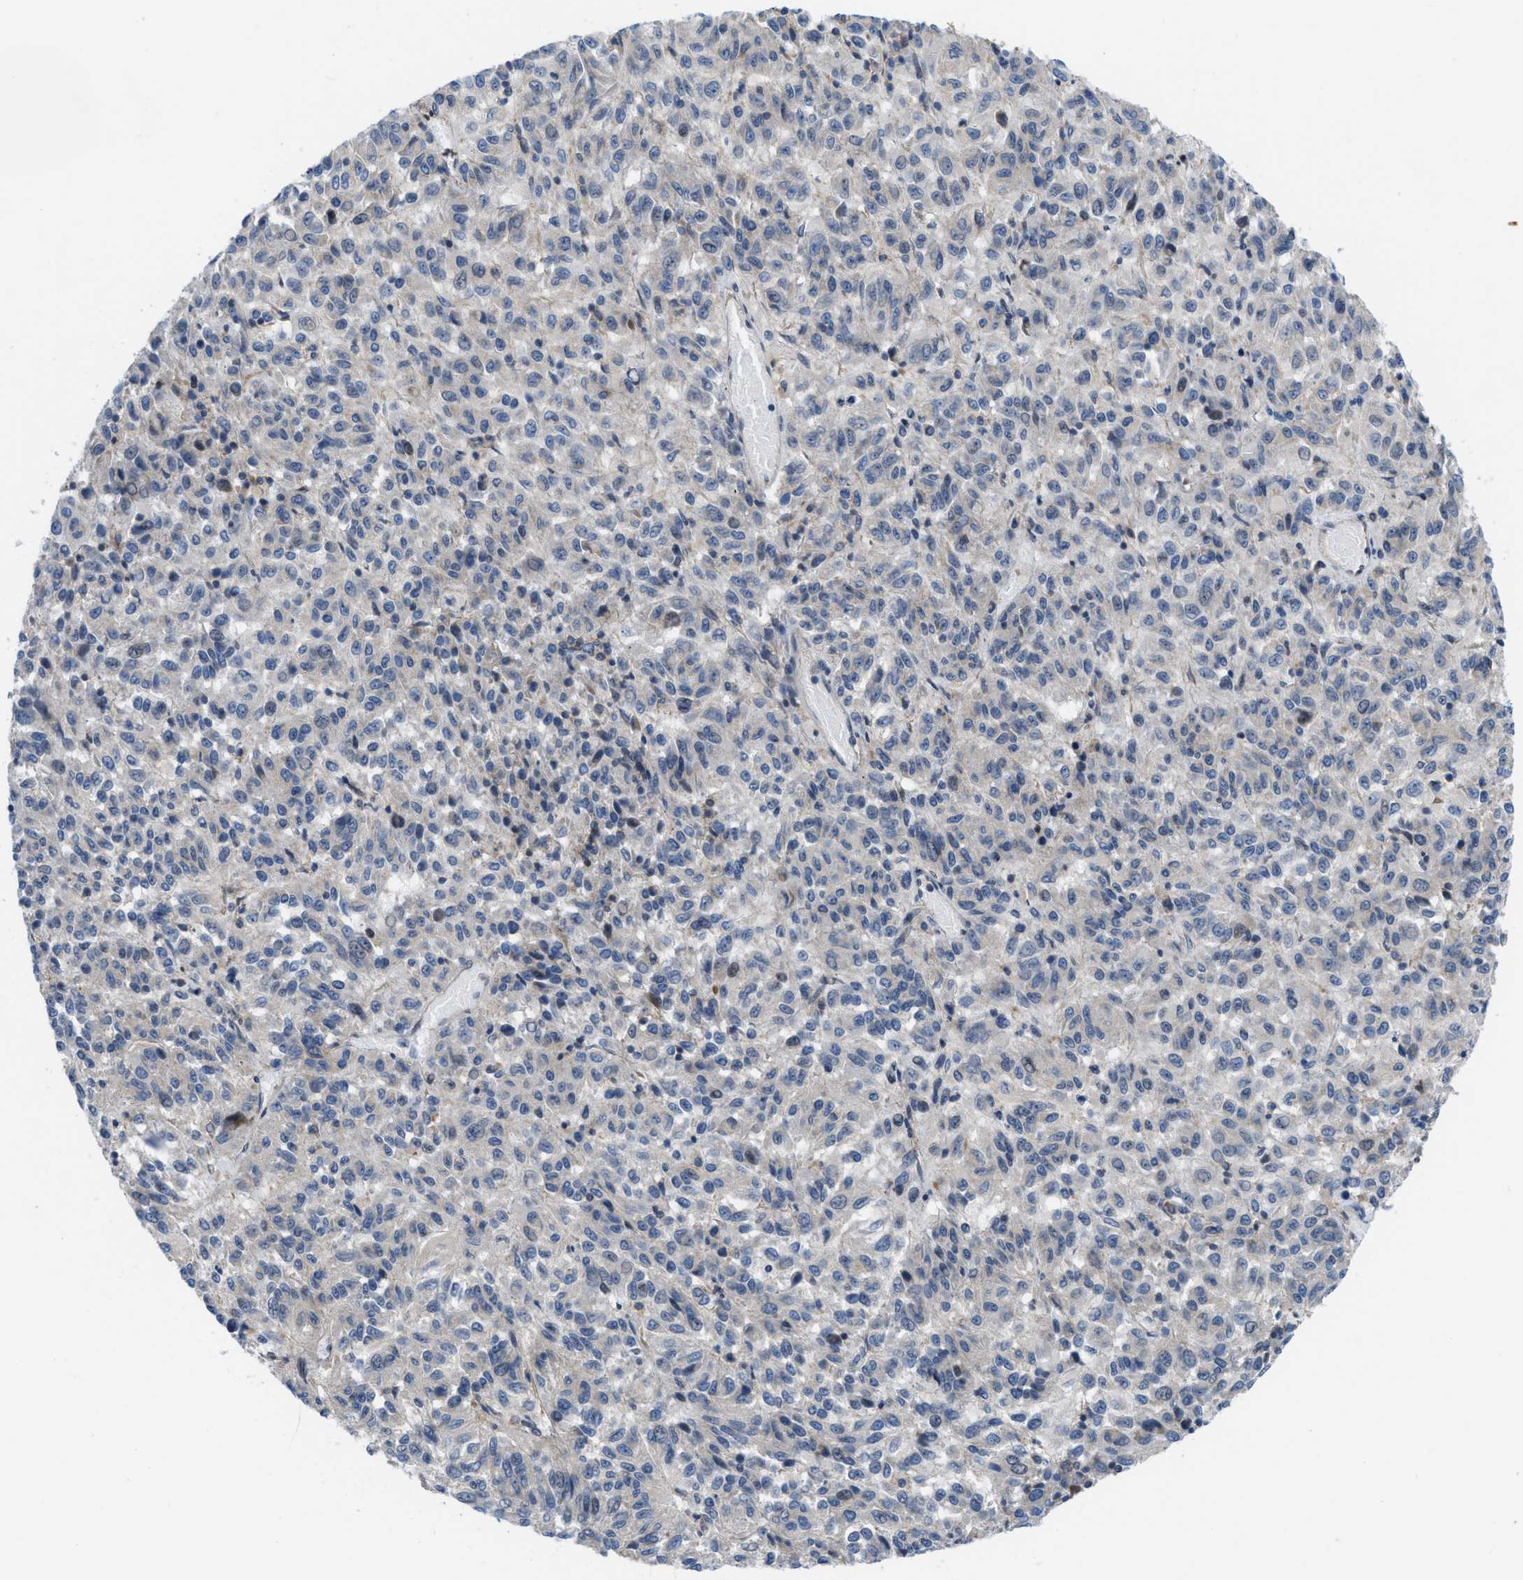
{"staining": {"intensity": "negative", "quantity": "none", "location": "none"}, "tissue": "melanoma", "cell_type": "Tumor cells", "image_type": "cancer", "snomed": [{"axis": "morphology", "description": "Malignant melanoma, Metastatic site"}, {"axis": "topography", "description": "Lung"}], "caption": "This is an immunohistochemistry (IHC) histopathology image of malignant melanoma (metastatic site). There is no staining in tumor cells.", "gene": "MYO18A", "patient": {"sex": "male", "age": 64}}